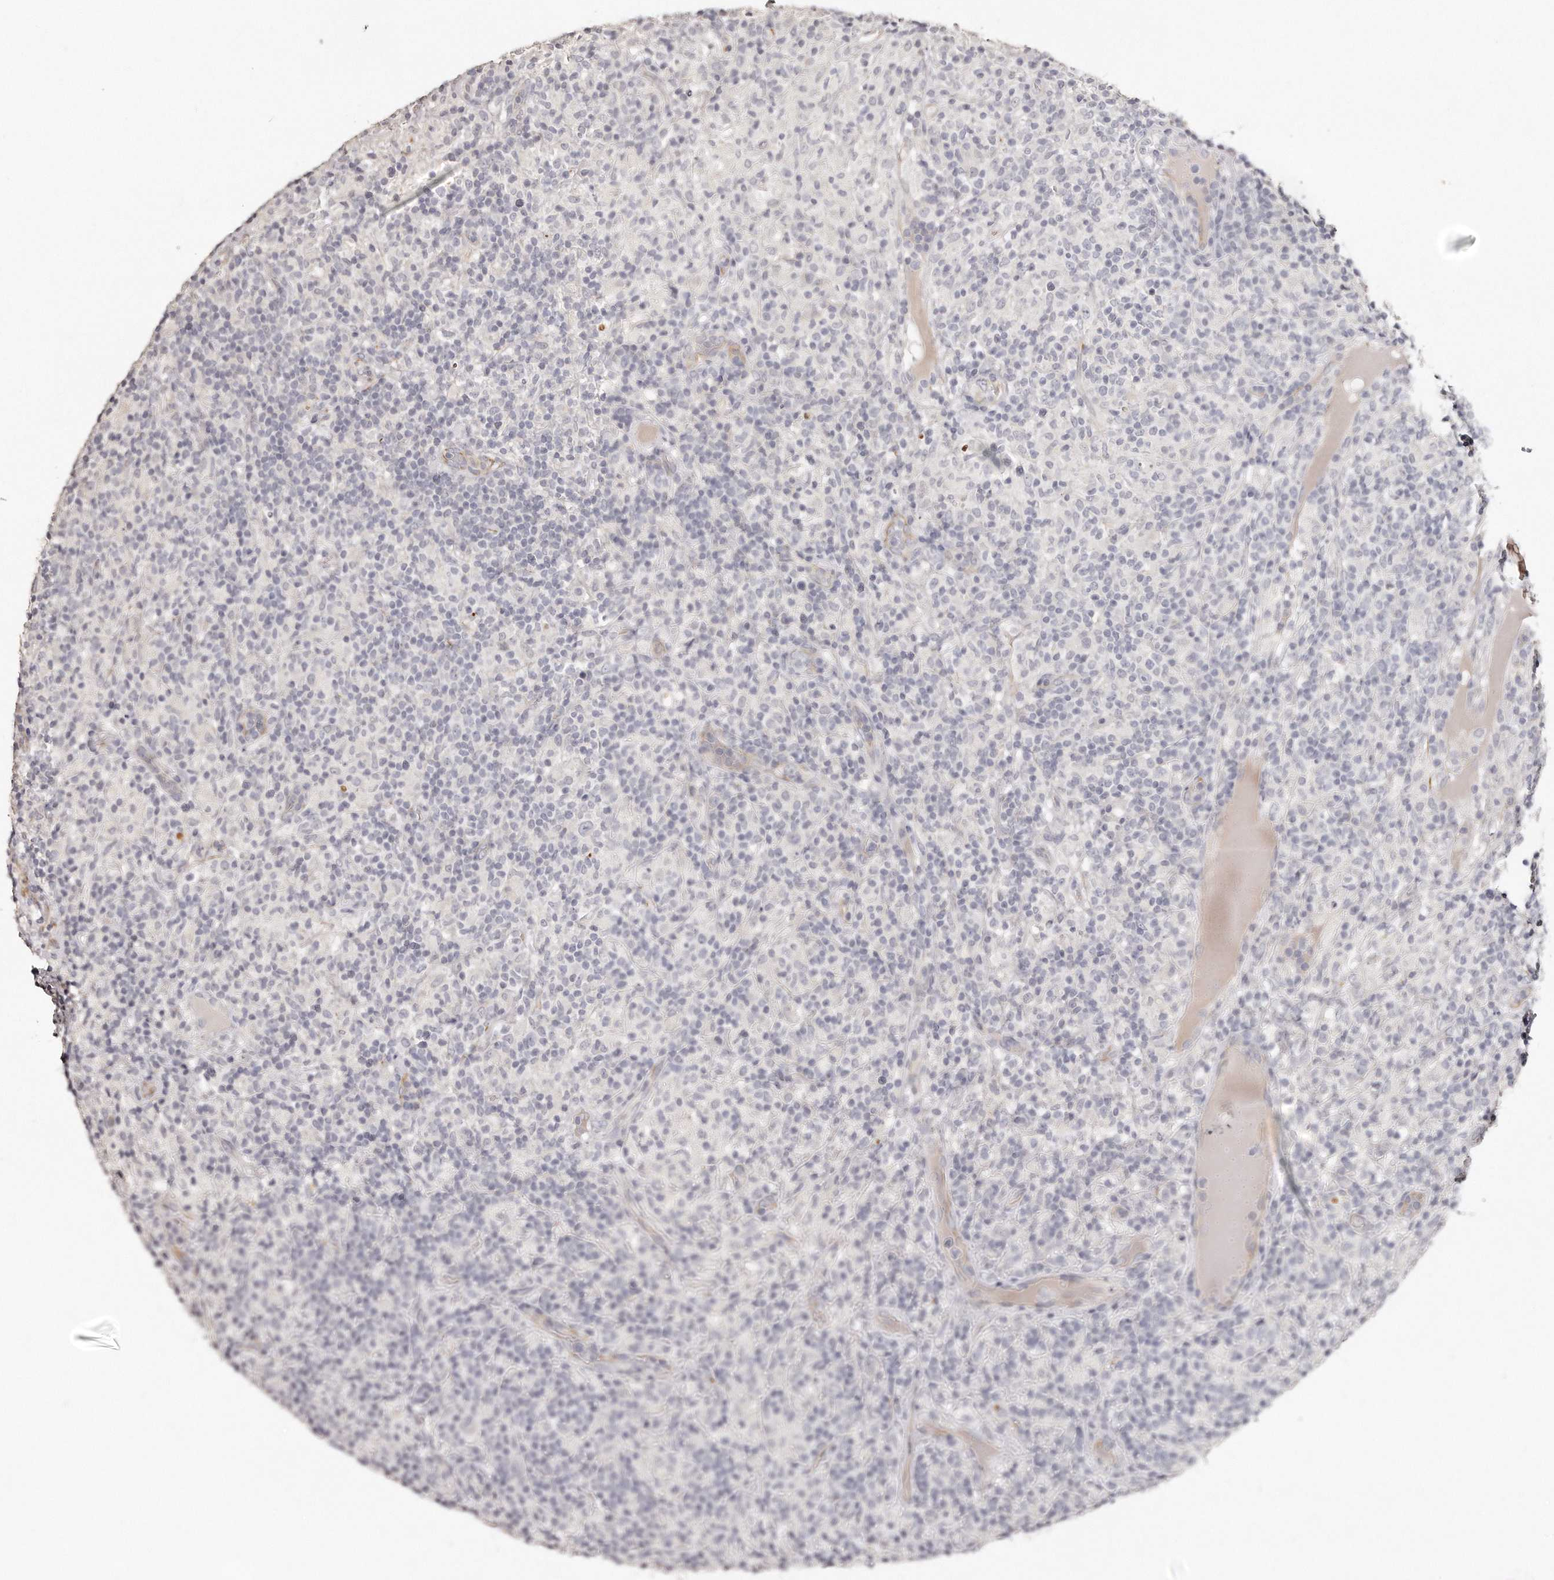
{"staining": {"intensity": "negative", "quantity": "none", "location": "none"}, "tissue": "lymphoma", "cell_type": "Tumor cells", "image_type": "cancer", "snomed": [{"axis": "morphology", "description": "Hodgkin's disease, NOS"}, {"axis": "topography", "description": "Lymph node"}], "caption": "This histopathology image is of Hodgkin's disease stained with IHC to label a protein in brown with the nuclei are counter-stained blue. There is no expression in tumor cells. (Brightfield microscopy of DAB IHC at high magnification).", "gene": "ZYG11A", "patient": {"sex": "male", "age": 70}}